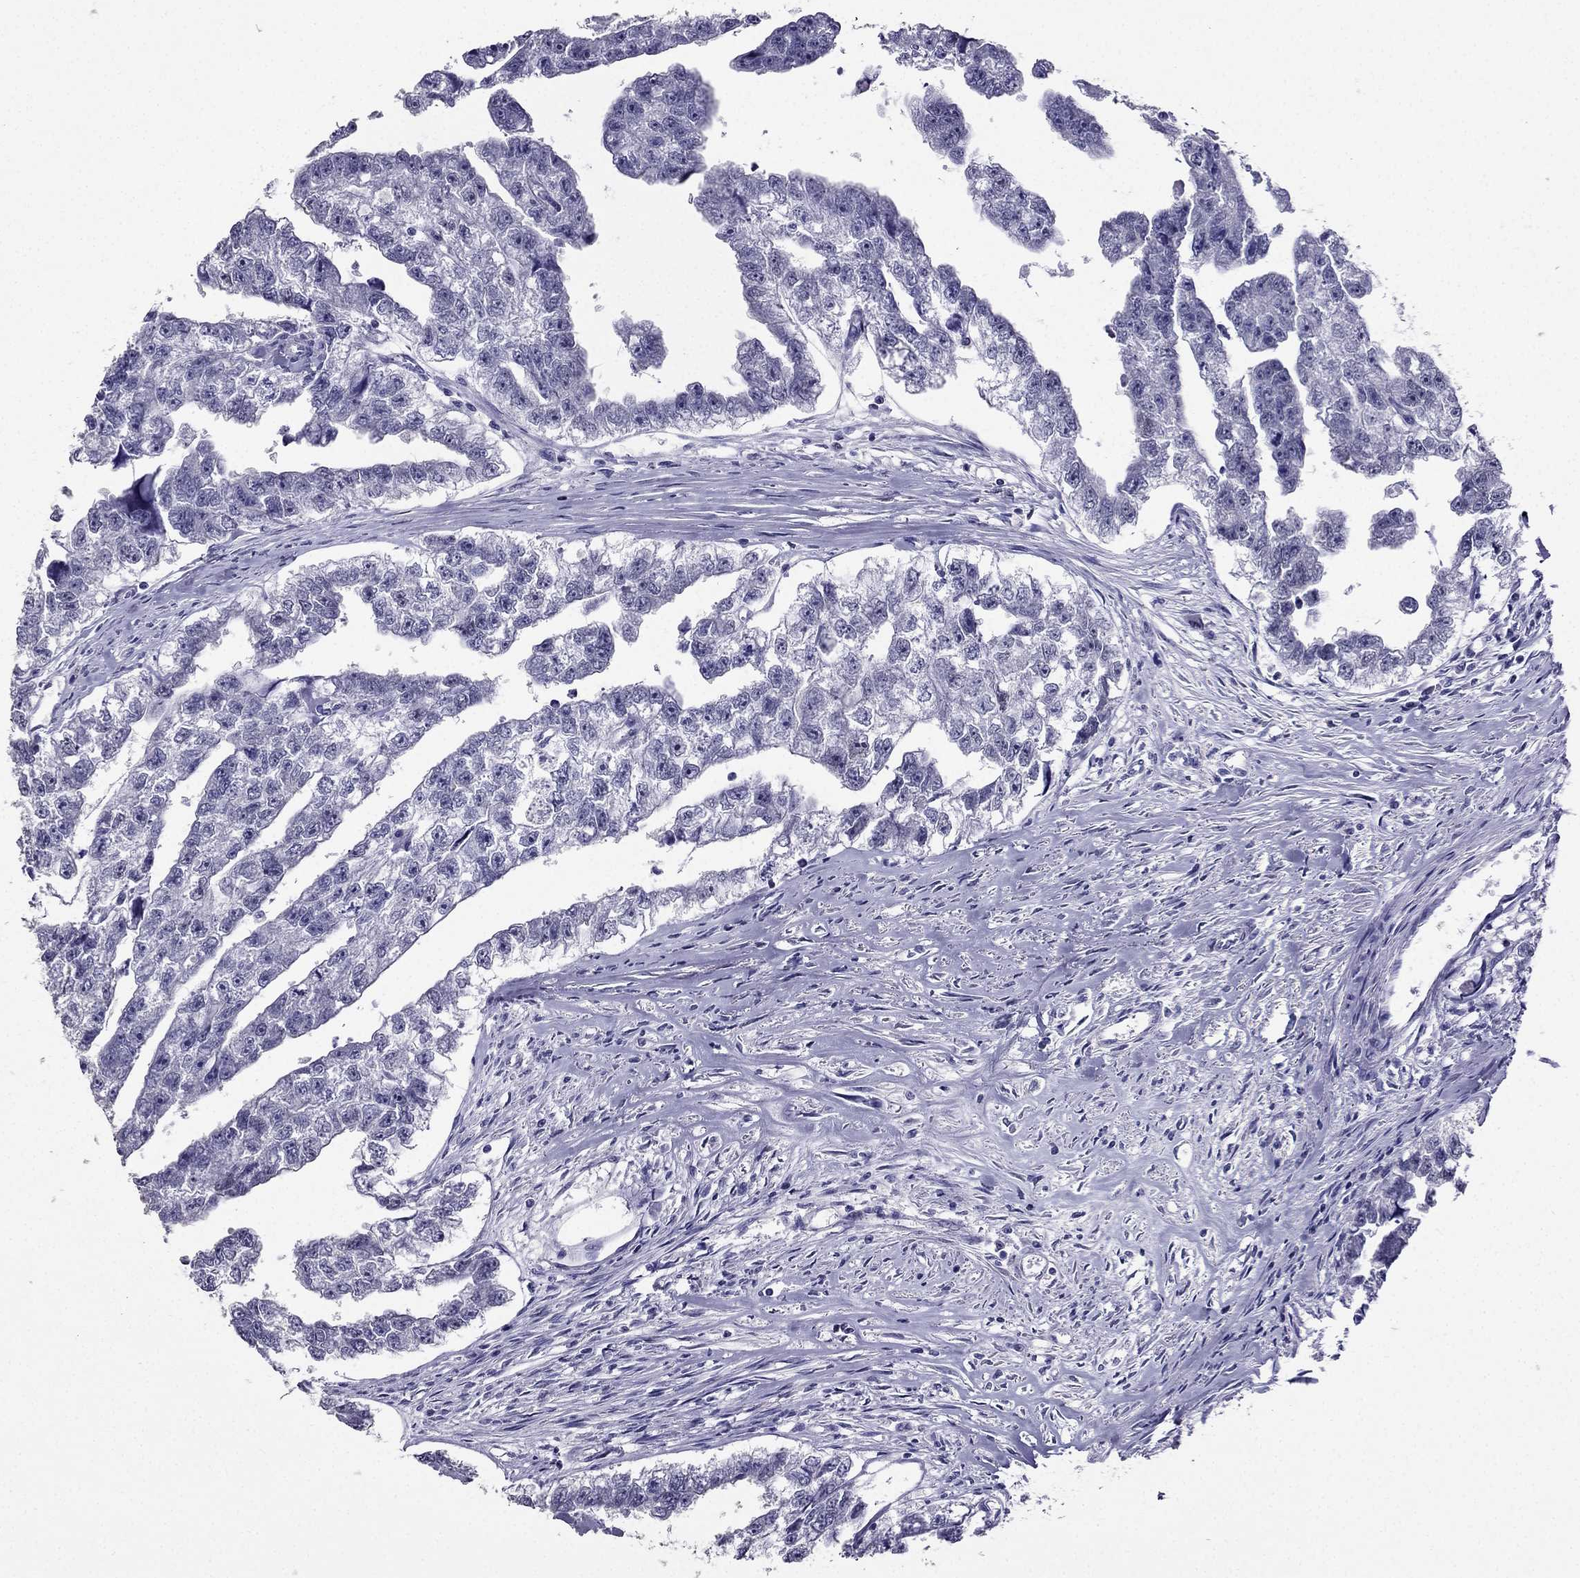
{"staining": {"intensity": "negative", "quantity": "none", "location": "none"}, "tissue": "testis cancer", "cell_type": "Tumor cells", "image_type": "cancer", "snomed": [{"axis": "morphology", "description": "Carcinoma, Embryonal, NOS"}, {"axis": "morphology", "description": "Teratoma, malignant, NOS"}, {"axis": "topography", "description": "Testis"}], "caption": "This is a micrograph of IHC staining of testis teratoma (malignant), which shows no positivity in tumor cells.", "gene": "ARID3A", "patient": {"sex": "male", "age": 44}}